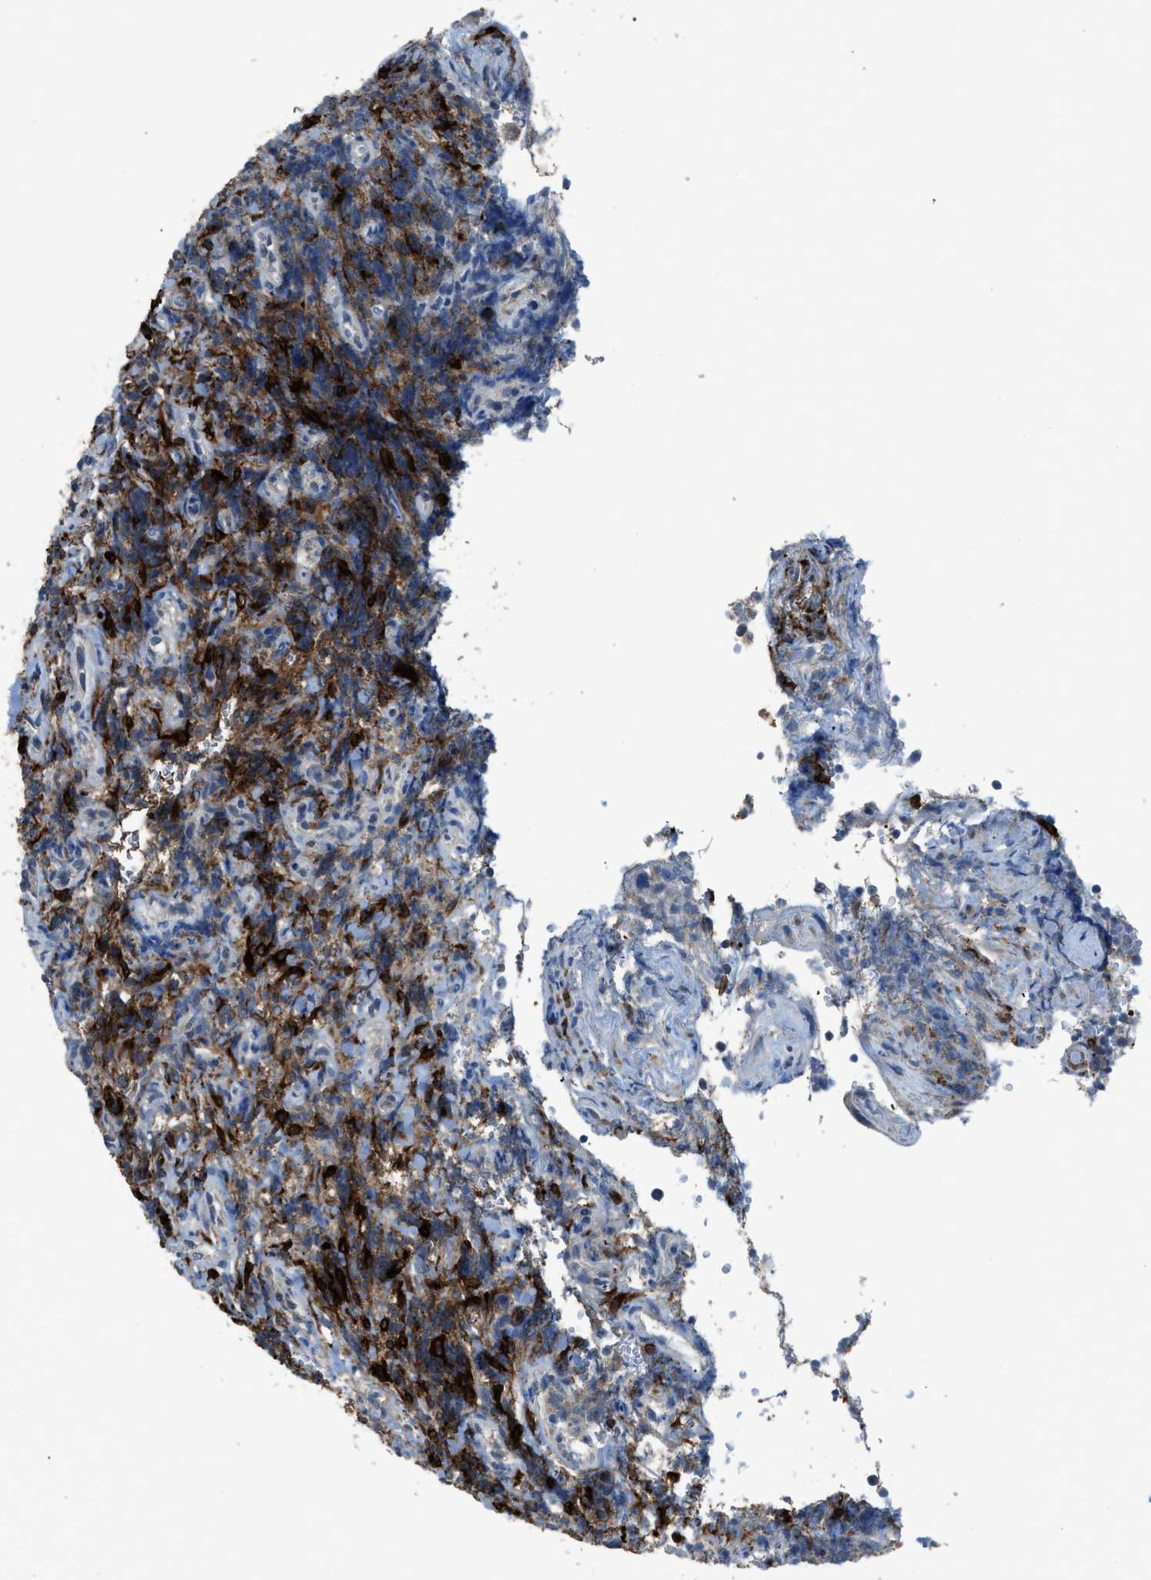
{"staining": {"intensity": "negative", "quantity": "none", "location": "none"}, "tissue": "lymphoma", "cell_type": "Tumor cells", "image_type": "cancer", "snomed": [{"axis": "morphology", "description": "Malignant lymphoma, non-Hodgkin's type, High grade"}, {"axis": "topography", "description": "Lymph node"}], "caption": "Image shows no protein staining in tumor cells of high-grade malignant lymphoma, non-Hodgkin's type tissue.", "gene": "TIMD4", "patient": {"sex": "female", "age": 76}}